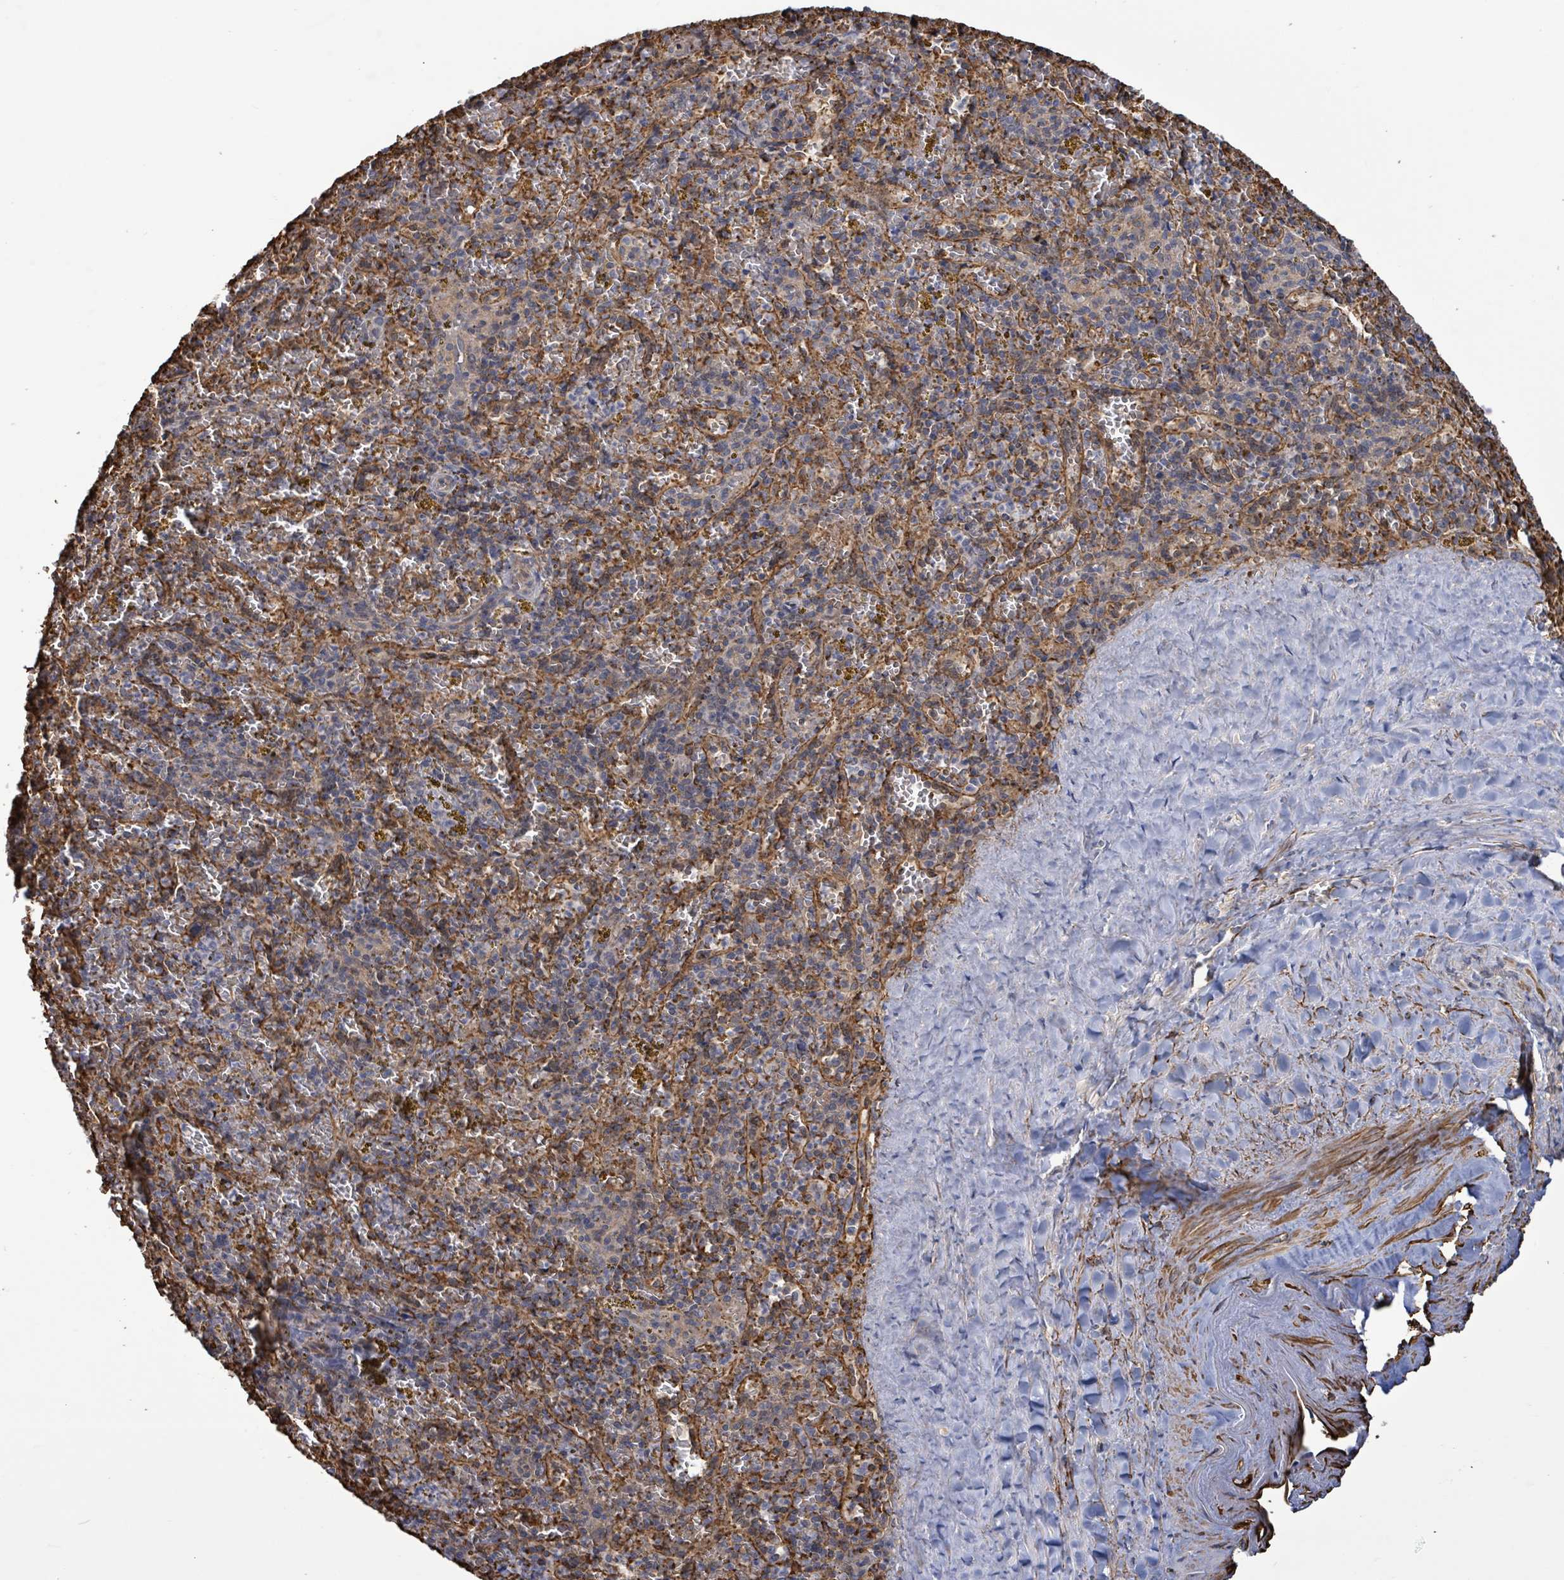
{"staining": {"intensity": "moderate", "quantity": ">75%", "location": "cytoplasmic/membranous"}, "tissue": "spleen", "cell_type": "Cells in red pulp", "image_type": "normal", "snomed": [{"axis": "morphology", "description": "Normal tissue, NOS"}, {"axis": "topography", "description": "Spleen"}], "caption": "The histopathology image exhibits staining of benign spleen, revealing moderate cytoplasmic/membranous protein staining (brown color) within cells in red pulp. The staining was performed using DAB to visualize the protein expression in brown, while the nuclei were stained in blue with hematoxylin (Magnification: 20x).", "gene": "PRKRIP1", "patient": {"sex": "male", "age": 57}}